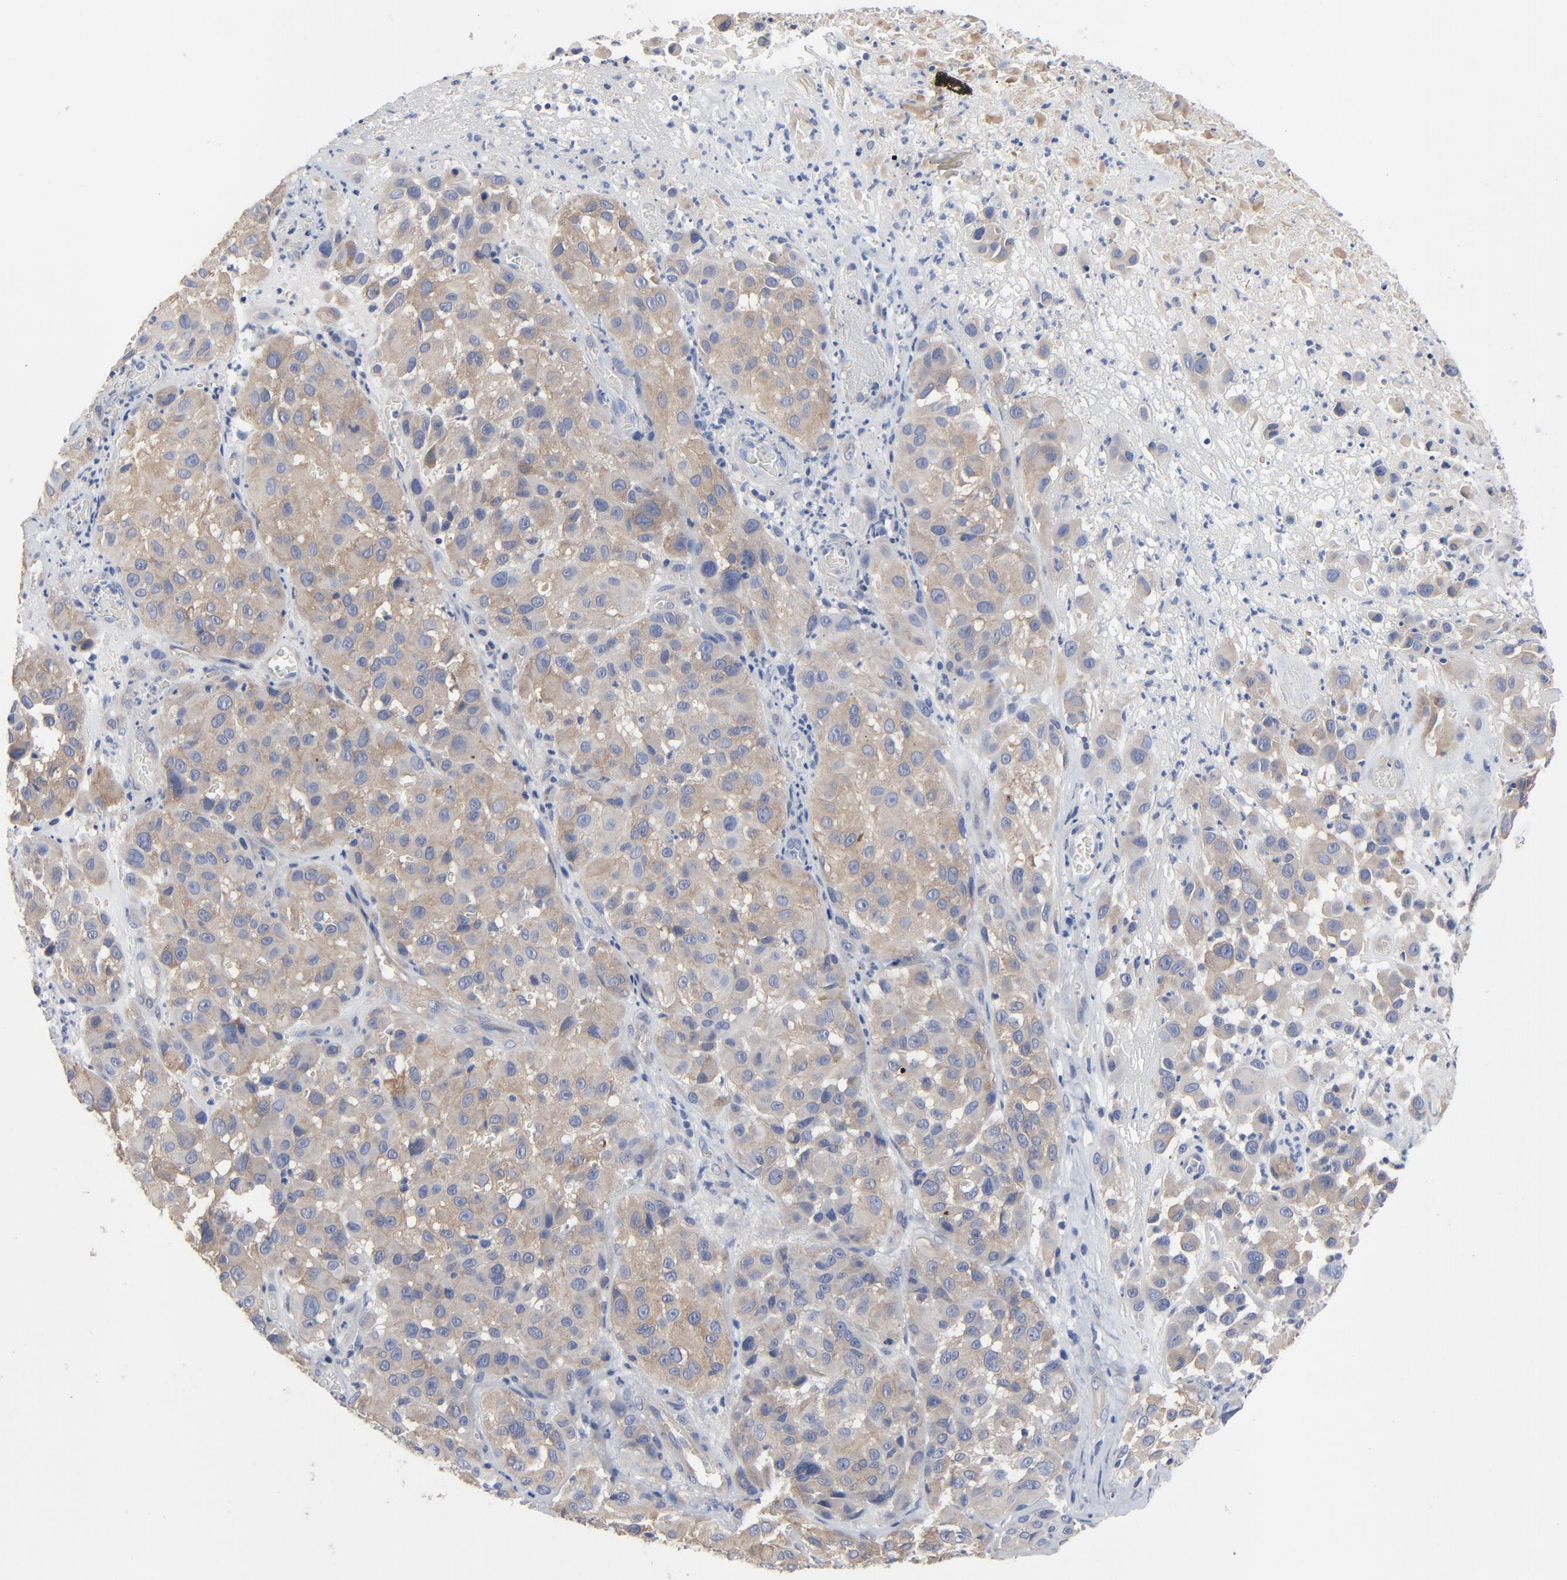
{"staining": {"intensity": "moderate", "quantity": ">75%", "location": "cytoplasmic/membranous"}, "tissue": "melanoma", "cell_type": "Tumor cells", "image_type": "cancer", "snomed": [{"axis": "morphology", "description": "Malignant melanoma, NOS"}, {"axis": "topography", "description": "Skin"}], "caption": "Tumor cells show medium levels of moderate cytoplasmic/membranous staining in approximately >75% of cells in melanoma. The staining was performed using DAB (3,3'-diaminobenzidine), with brown indicating positive protein expression. Nuclei are stained blue with hematoxylin.", "gene": "DYNLT3", "patient": {"sex": "female", "age": 21}}